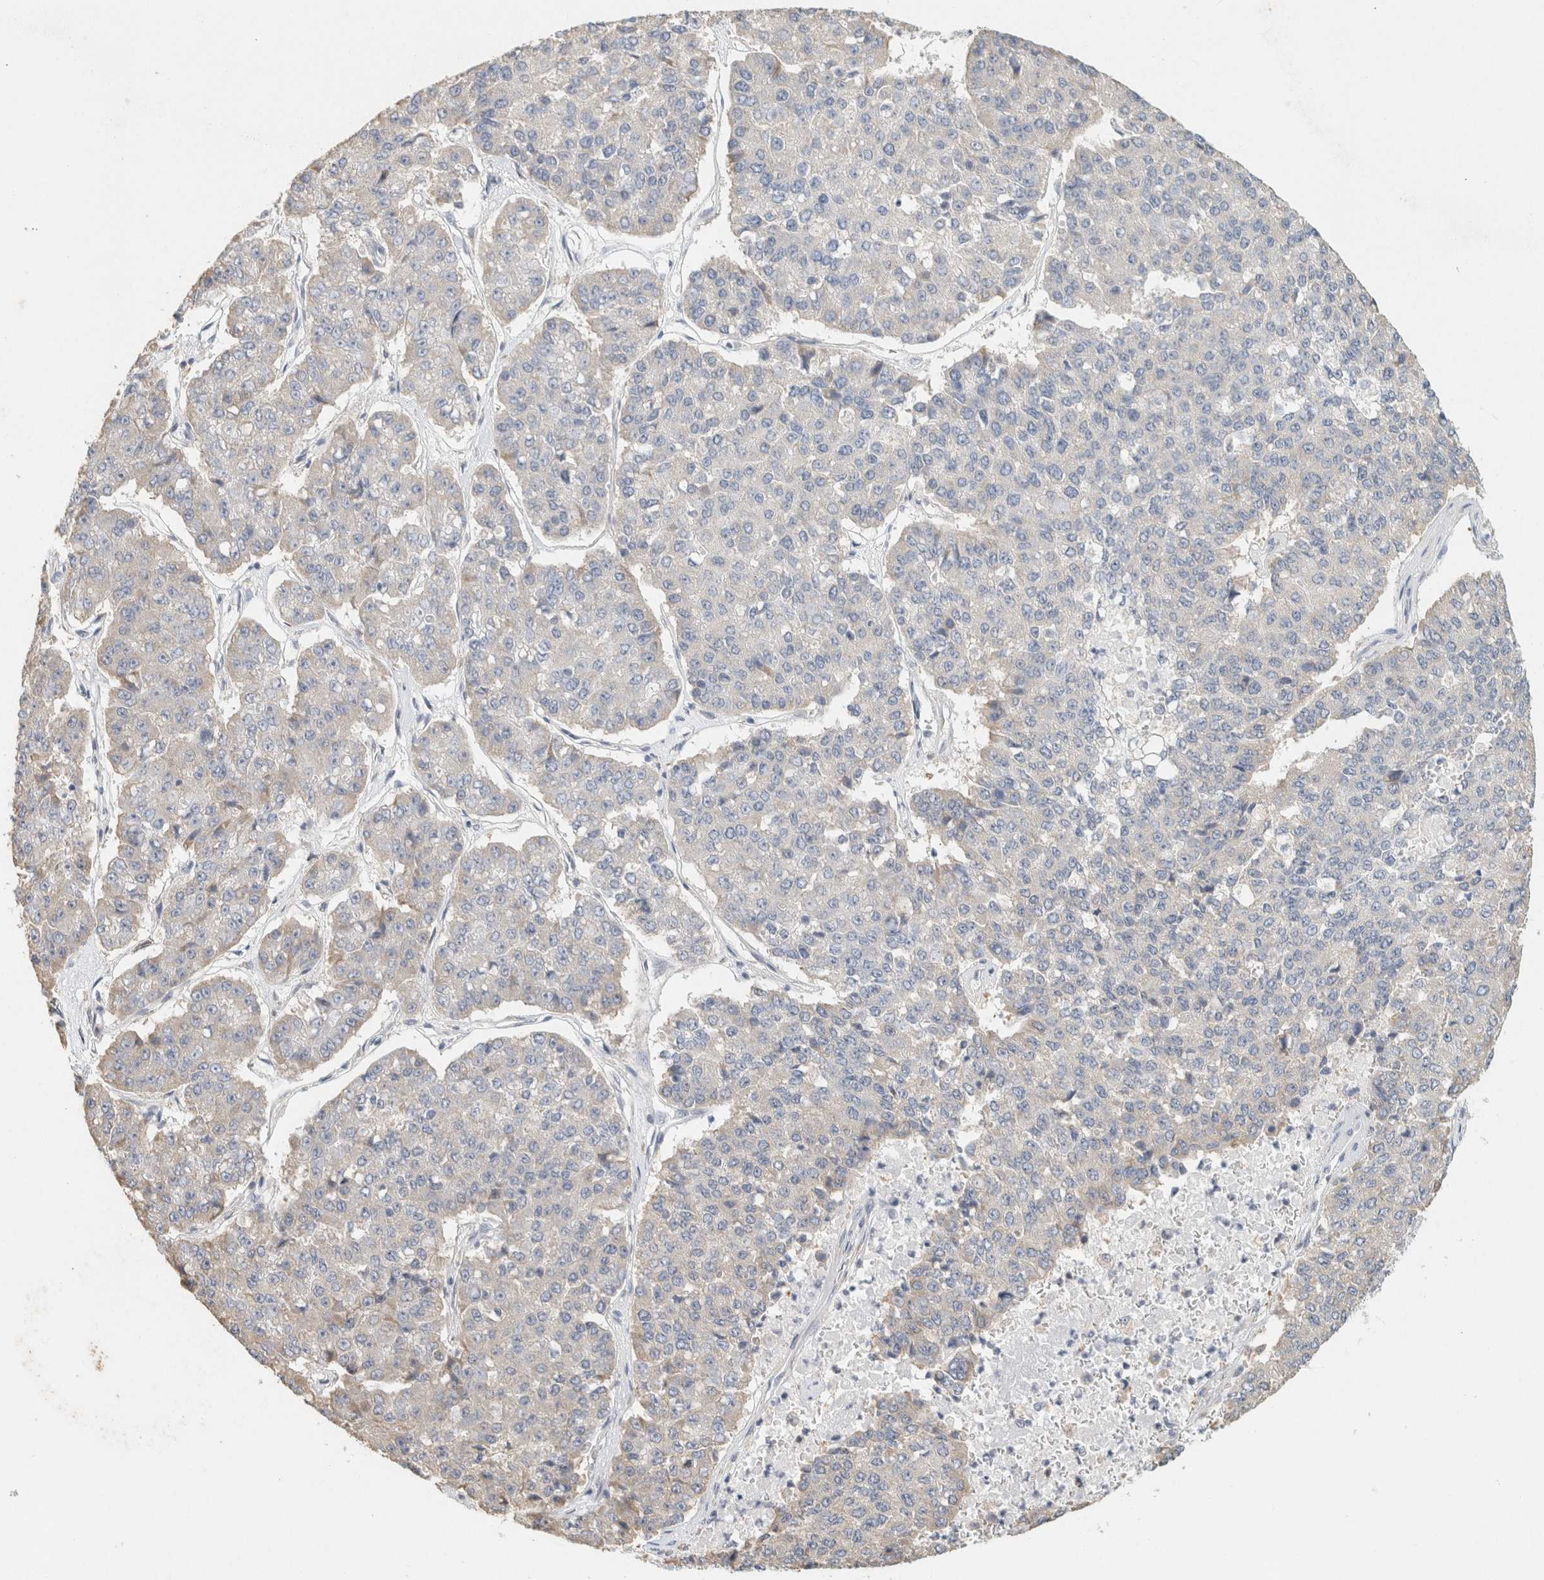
{"staining": {"intensity": "negative", "quantity": "none", "location": "none"}, "tissue": "pancreatic cancer", "cell_type": "Tumor cells", "image_type": "cancer", "snomed": [{"axis": "morphology", "description": "Adenocarcinoma, NOS"}, {"axis": "topography", "description": "Pancreas"}], "caption": "Pancreatic cancer (adenocarcinoma) was stained to show a protein in brown. There is no significant staining in tumor cells. (DAB (3,3'-diaminobenzidine) immunohistochemistry visualized using brightfield microscopy, high magnification).", "gene": "NEFM", "patient": {"sex": "male", "age": 50}}